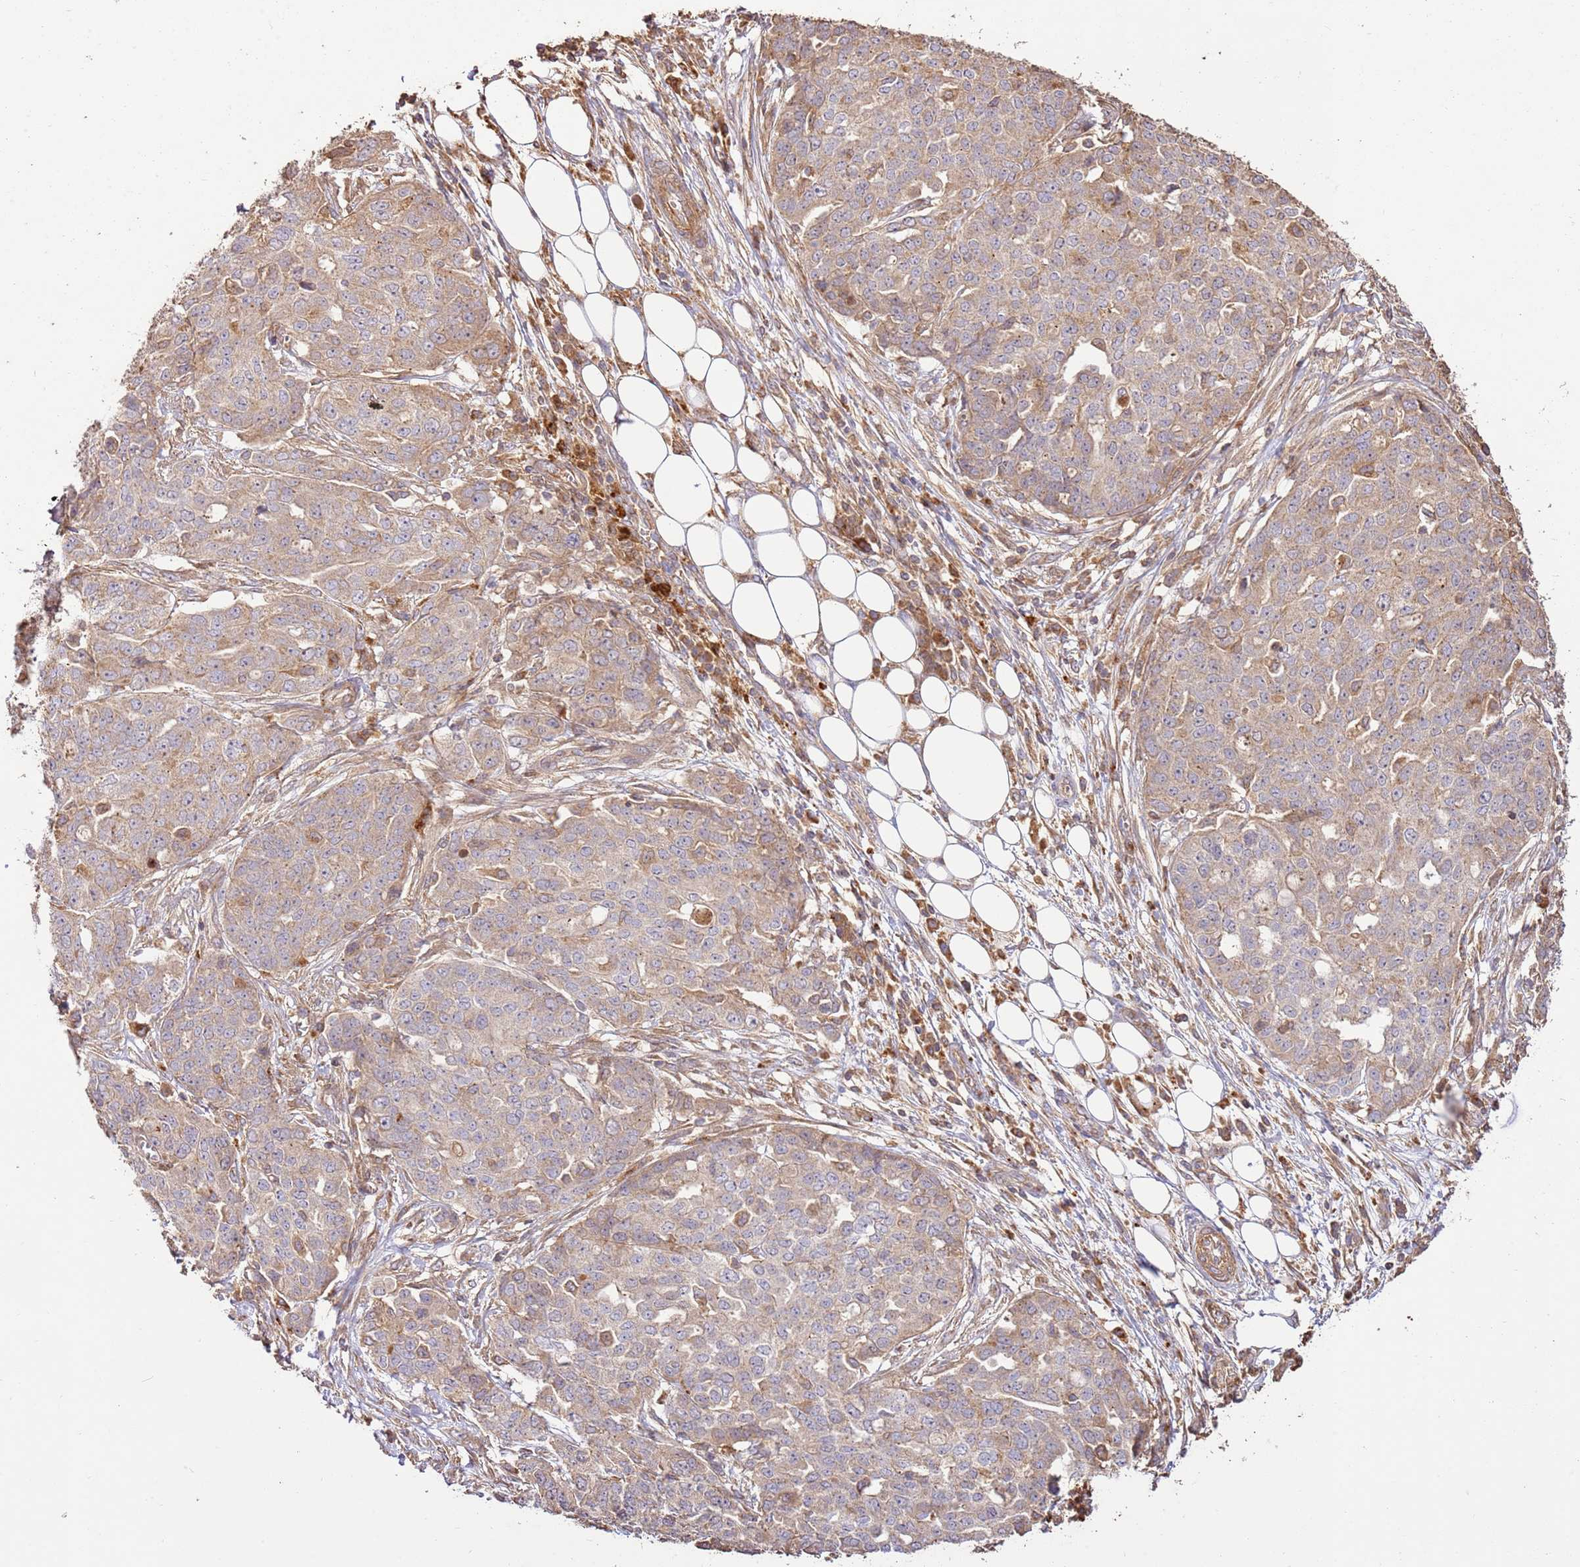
{"staining": {"intensity": "weak", "quantity": "25%-75%", "location": "cytoplasmic/membranous"}, "tissue": "ovarian cancer", "cell_type": "Tumor cells", "image_type": "cancer", "snomed": [{"axis": "morphology", "description": "Cystadenocarcinoma, serous, NOS"}, {"axis": "topography", "description": "Soft tissue"}, {"axis": "topography", "description": "Ovary"}], "caption": "Immunohistochemical staining of ovarian serous cystadenocarcinoma displays low levels of weak cytoplasmic/membranous protein expression in approximately 25%-75% of tumor cells.", "gene": "CEP55", "patient": {"sex": "female", "age": 57}}